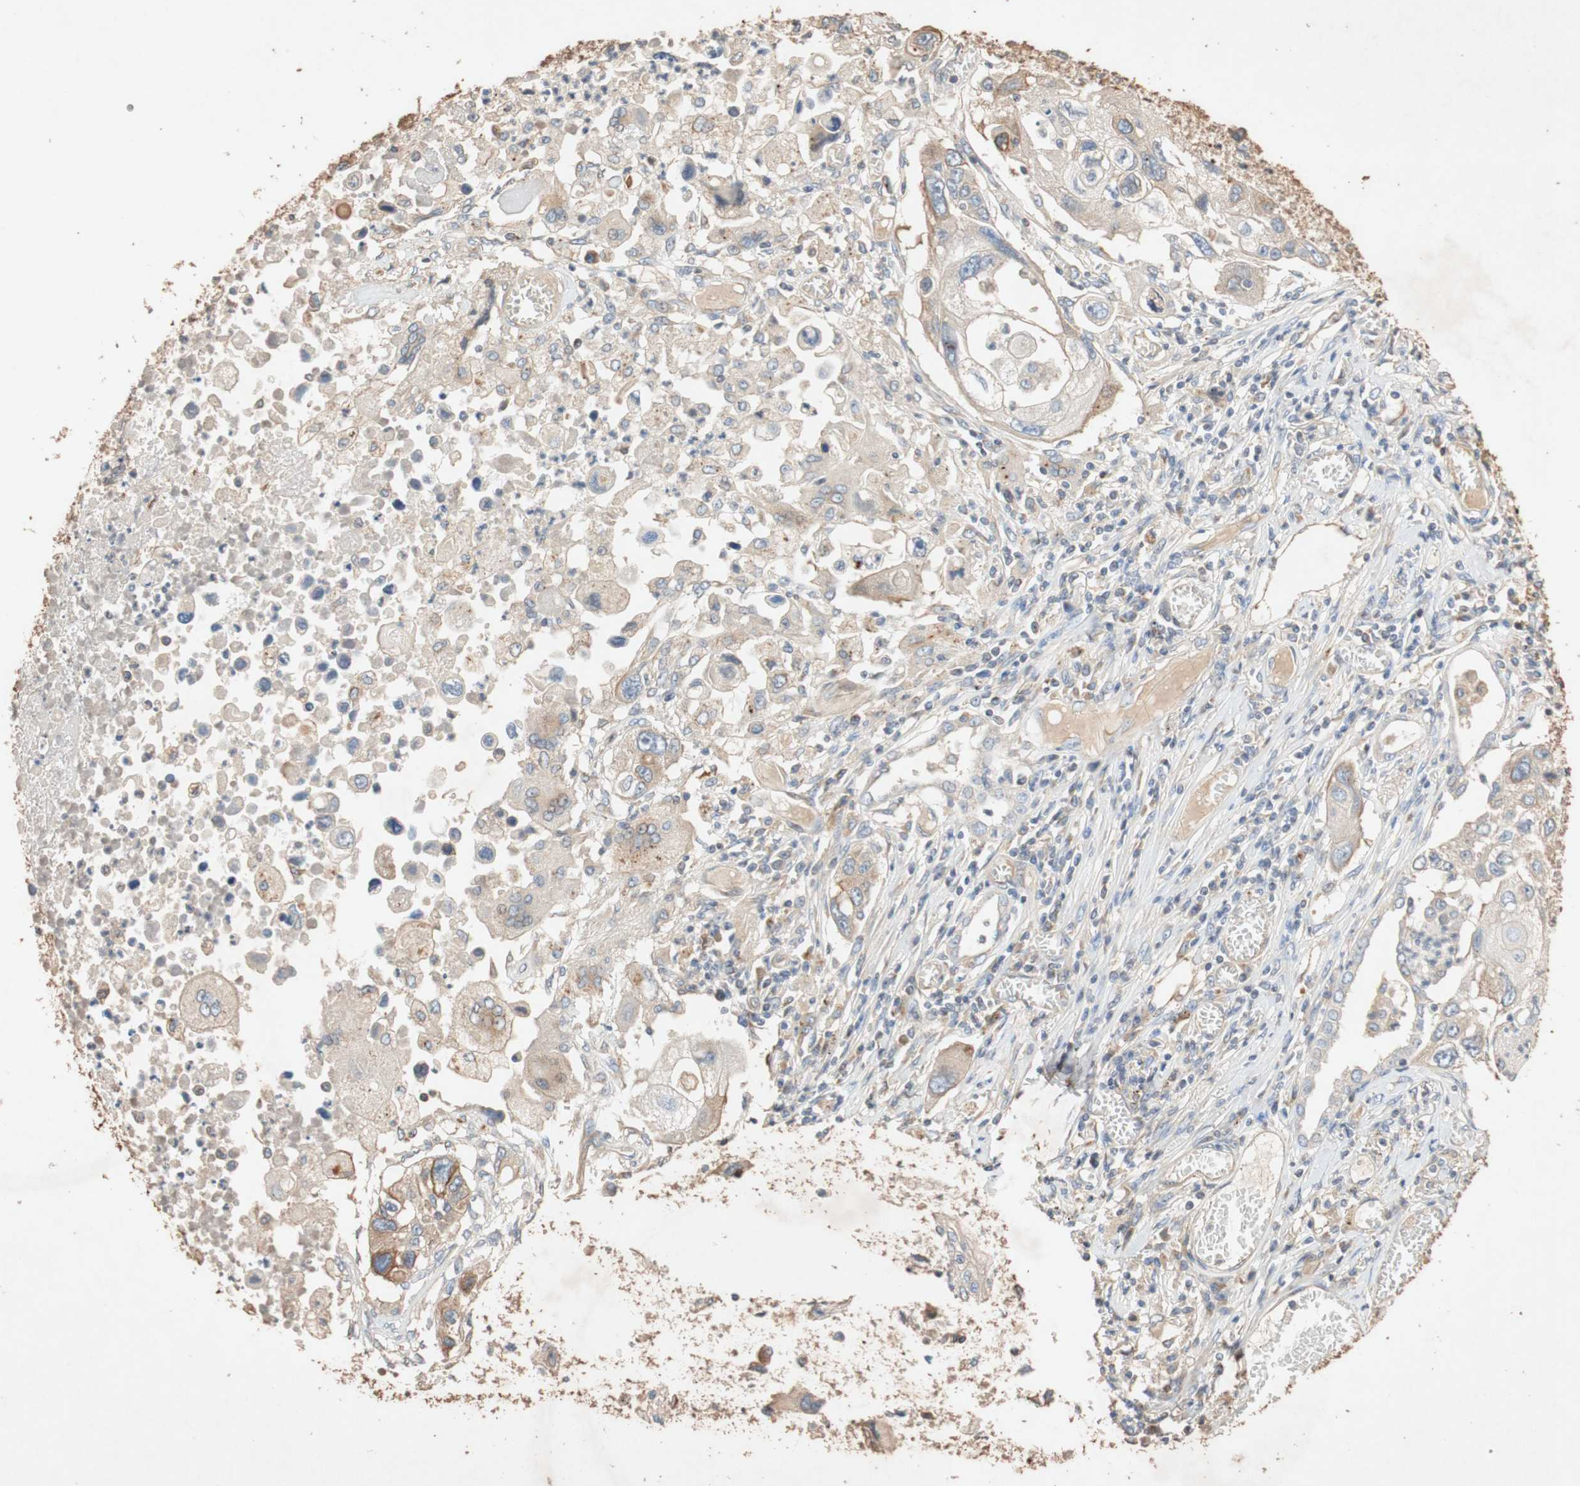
{"staining": {"intensity": "weak", "quantity": ">75%", "location": "cytoplasmic/membranous"}, "tissue": "lung cancer", "cell_type": "Tumor cells", "image_type": "cancer", "snomed": [{"axis": "morphology", "description": "Squamous cell carcinoma, NOS"}, {"axis": "topography", "description": "Lung"}], "caption": "A brown stain highlights weak cytoplasmic/membranous expression of a protein in human lung squamous cell carcinoma tumor cells.", "gene": "TUBB", "patient": {"sex": "male", "age": 71}}